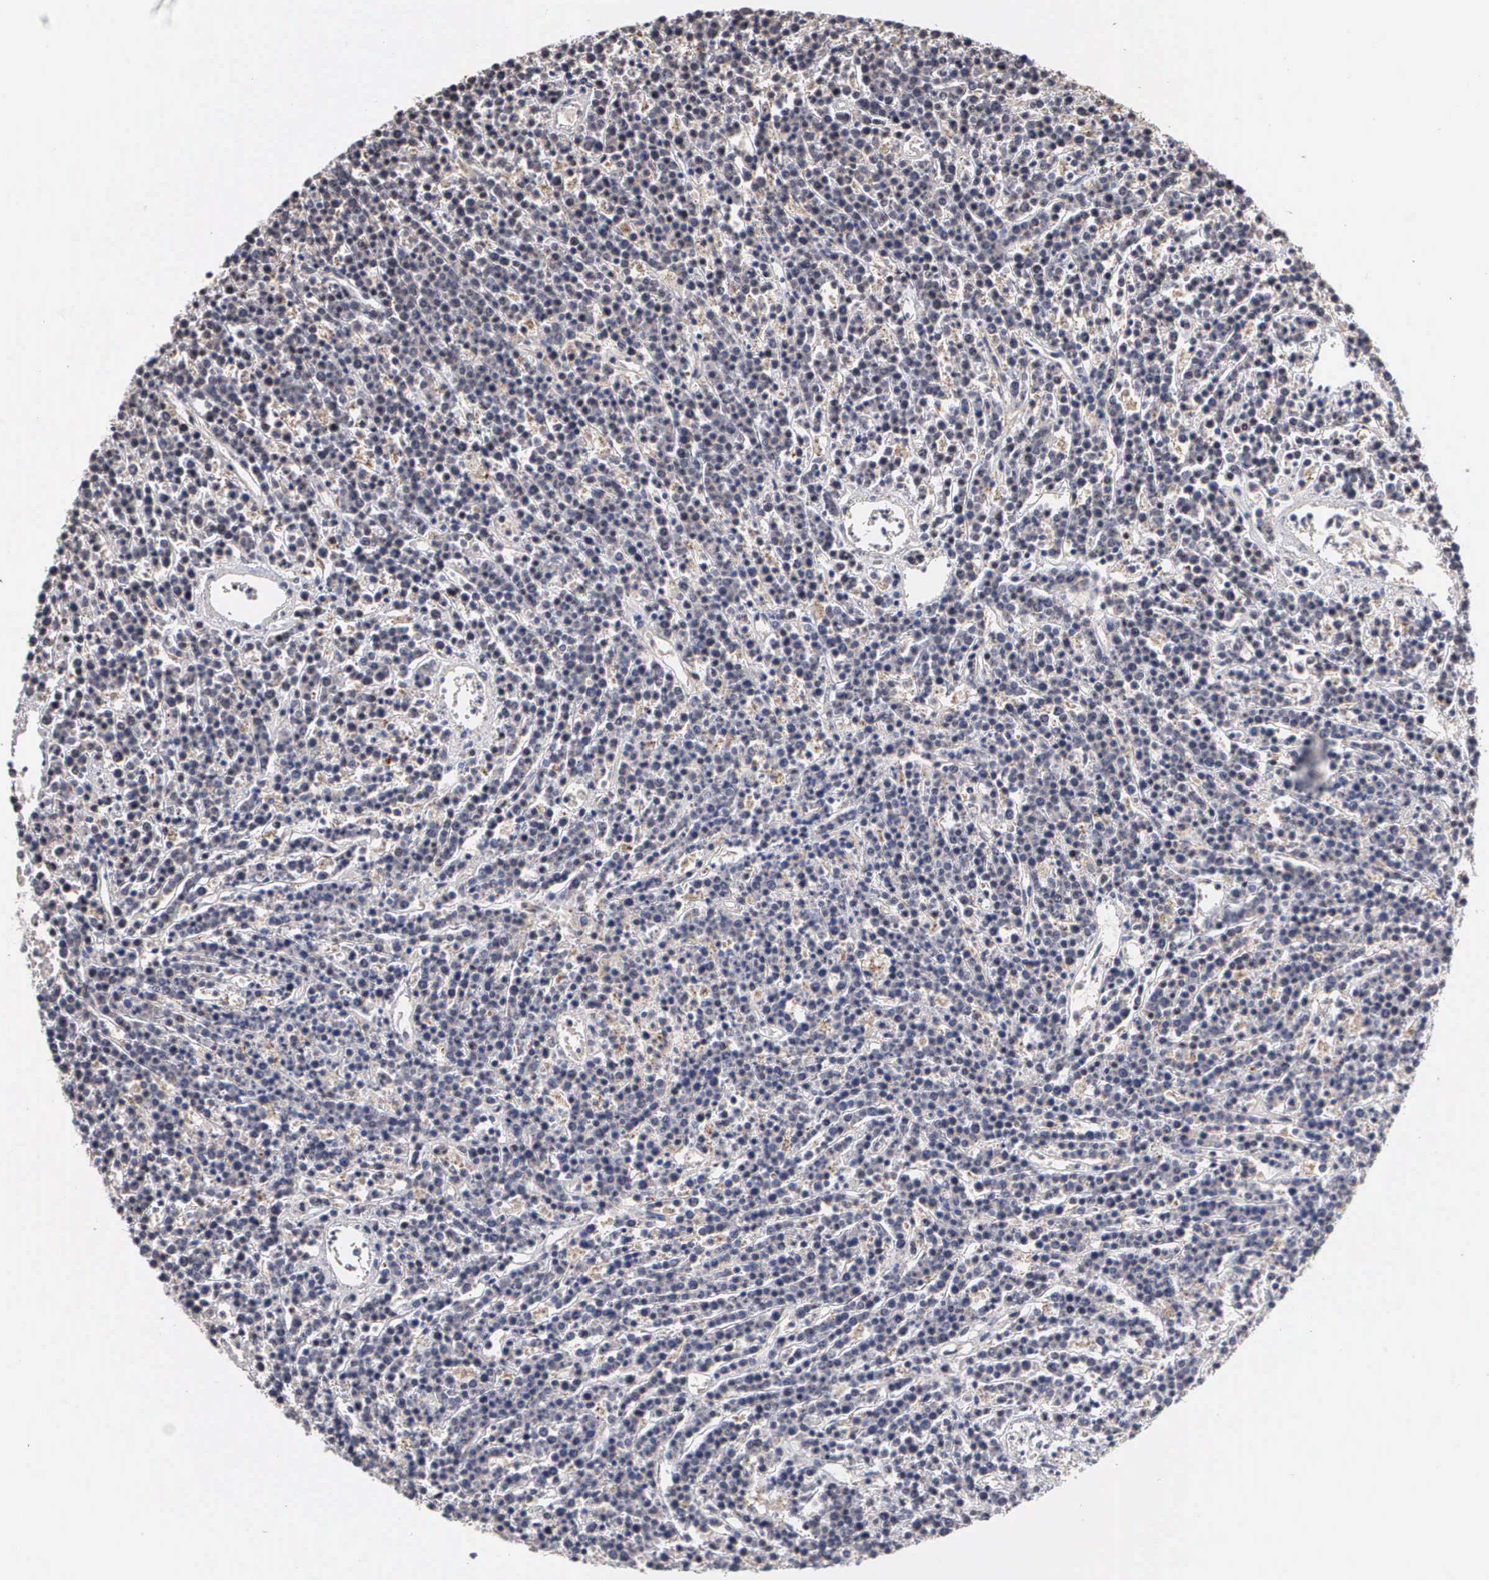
{"staining": {"intensity": "negative", "quantity": "none", "location": "none"}, "tissue": "lymphoma", "cell_type": "Tumor cells", "image_type": "cancer", "snomed": [{"axis": "morphology", "description": "Malignant lymphoma, non-Hodgkin's type, High grade"}, {"axis": "topography", "description": "Ovary"}], "caption": "Image shows no protein expression in tumor cells of lymphoma tissue. (DAB (3,3'-diaminobenzidine) immunohistochemistry (IHC), high magnification).", "gene": "KDM6A", "patient": {"sex": "female", "age": 56}}